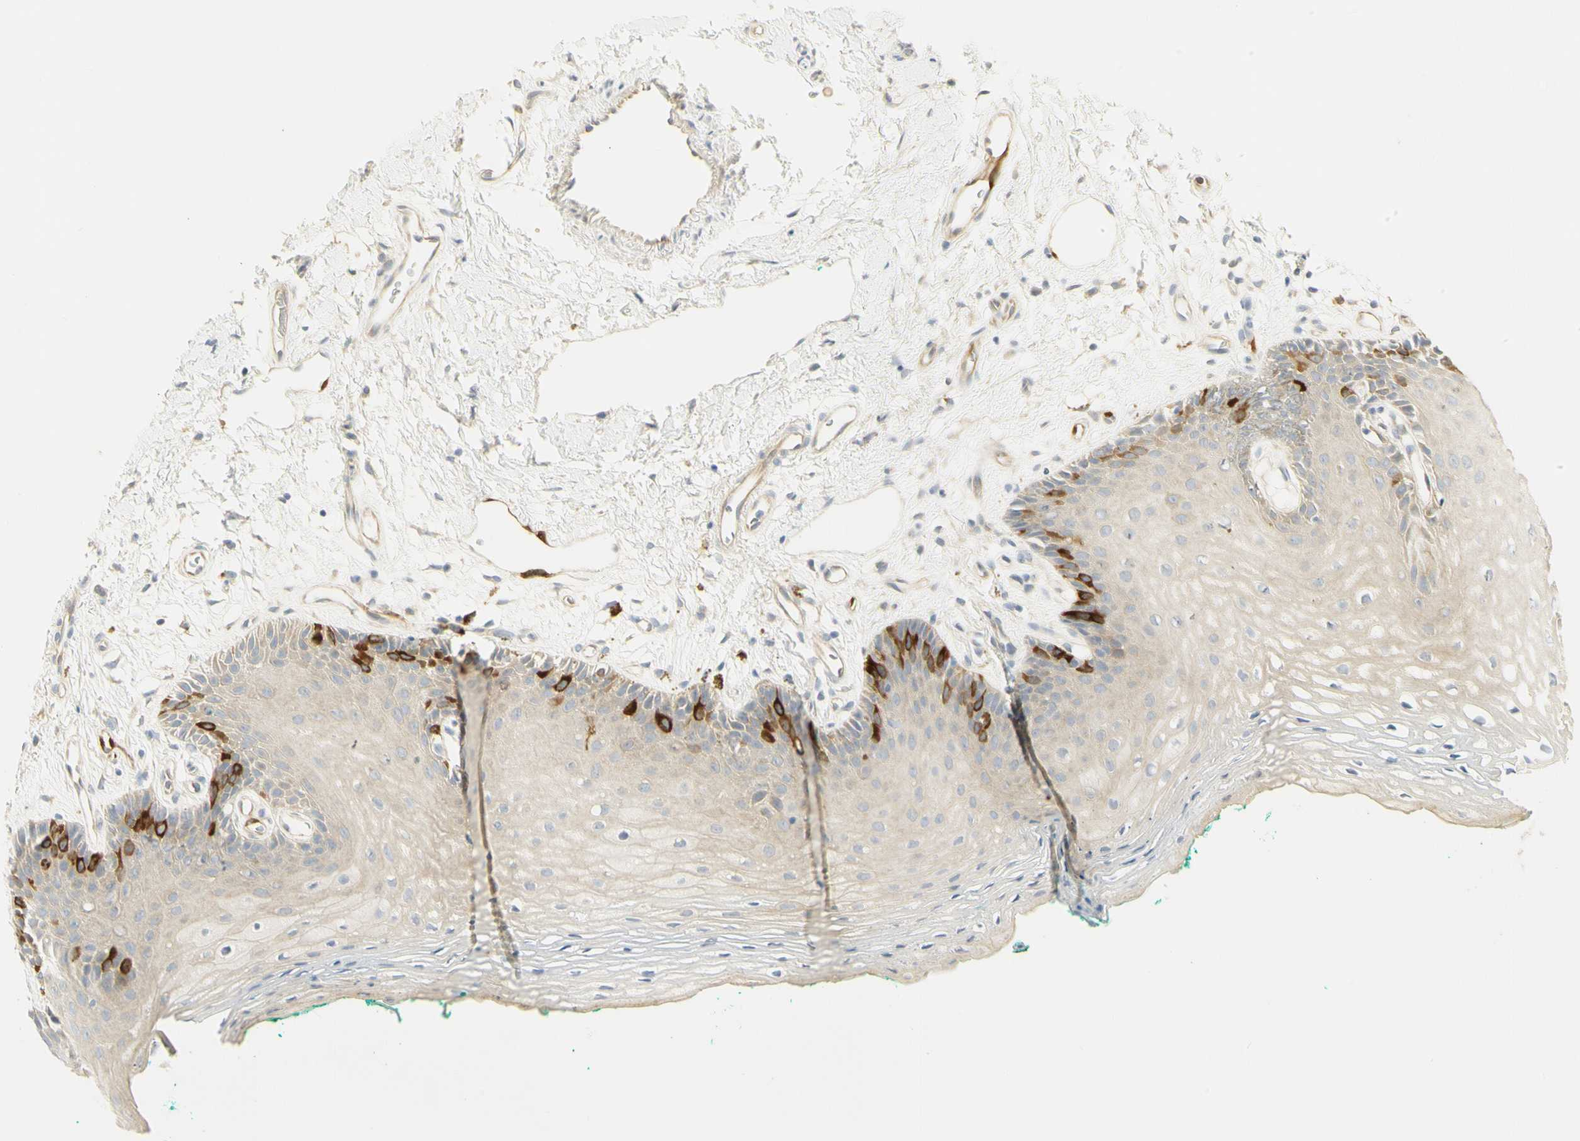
{"staining": {"intensity": "strong", "quantity": "25%-75%", "location": "cytoplasmic/membranous"}, "tissue": "oral mucosa", "cell_type": "Squamous epithelial cells", "image_type": "normal", "snomed": [{"axis": "morphology", "description": "Normal tissue, NOS"}, {"axis": "topography", "description": "Skeletal muscle"}, {"axis": "topography", "description": "Oral tissue"}, {"axis": "topography", "description": "Peripheral nerve tissue"}], "caption": "Approximately 25%-75% of squamous epithelial cells in unremarkable oral mucosa reveal strong cytoplasmic/membranous protein expression as visualized by brown immunohistochemical staining.", "gene": "KIF11", "patient": {"sex": "female", "age": 84}}